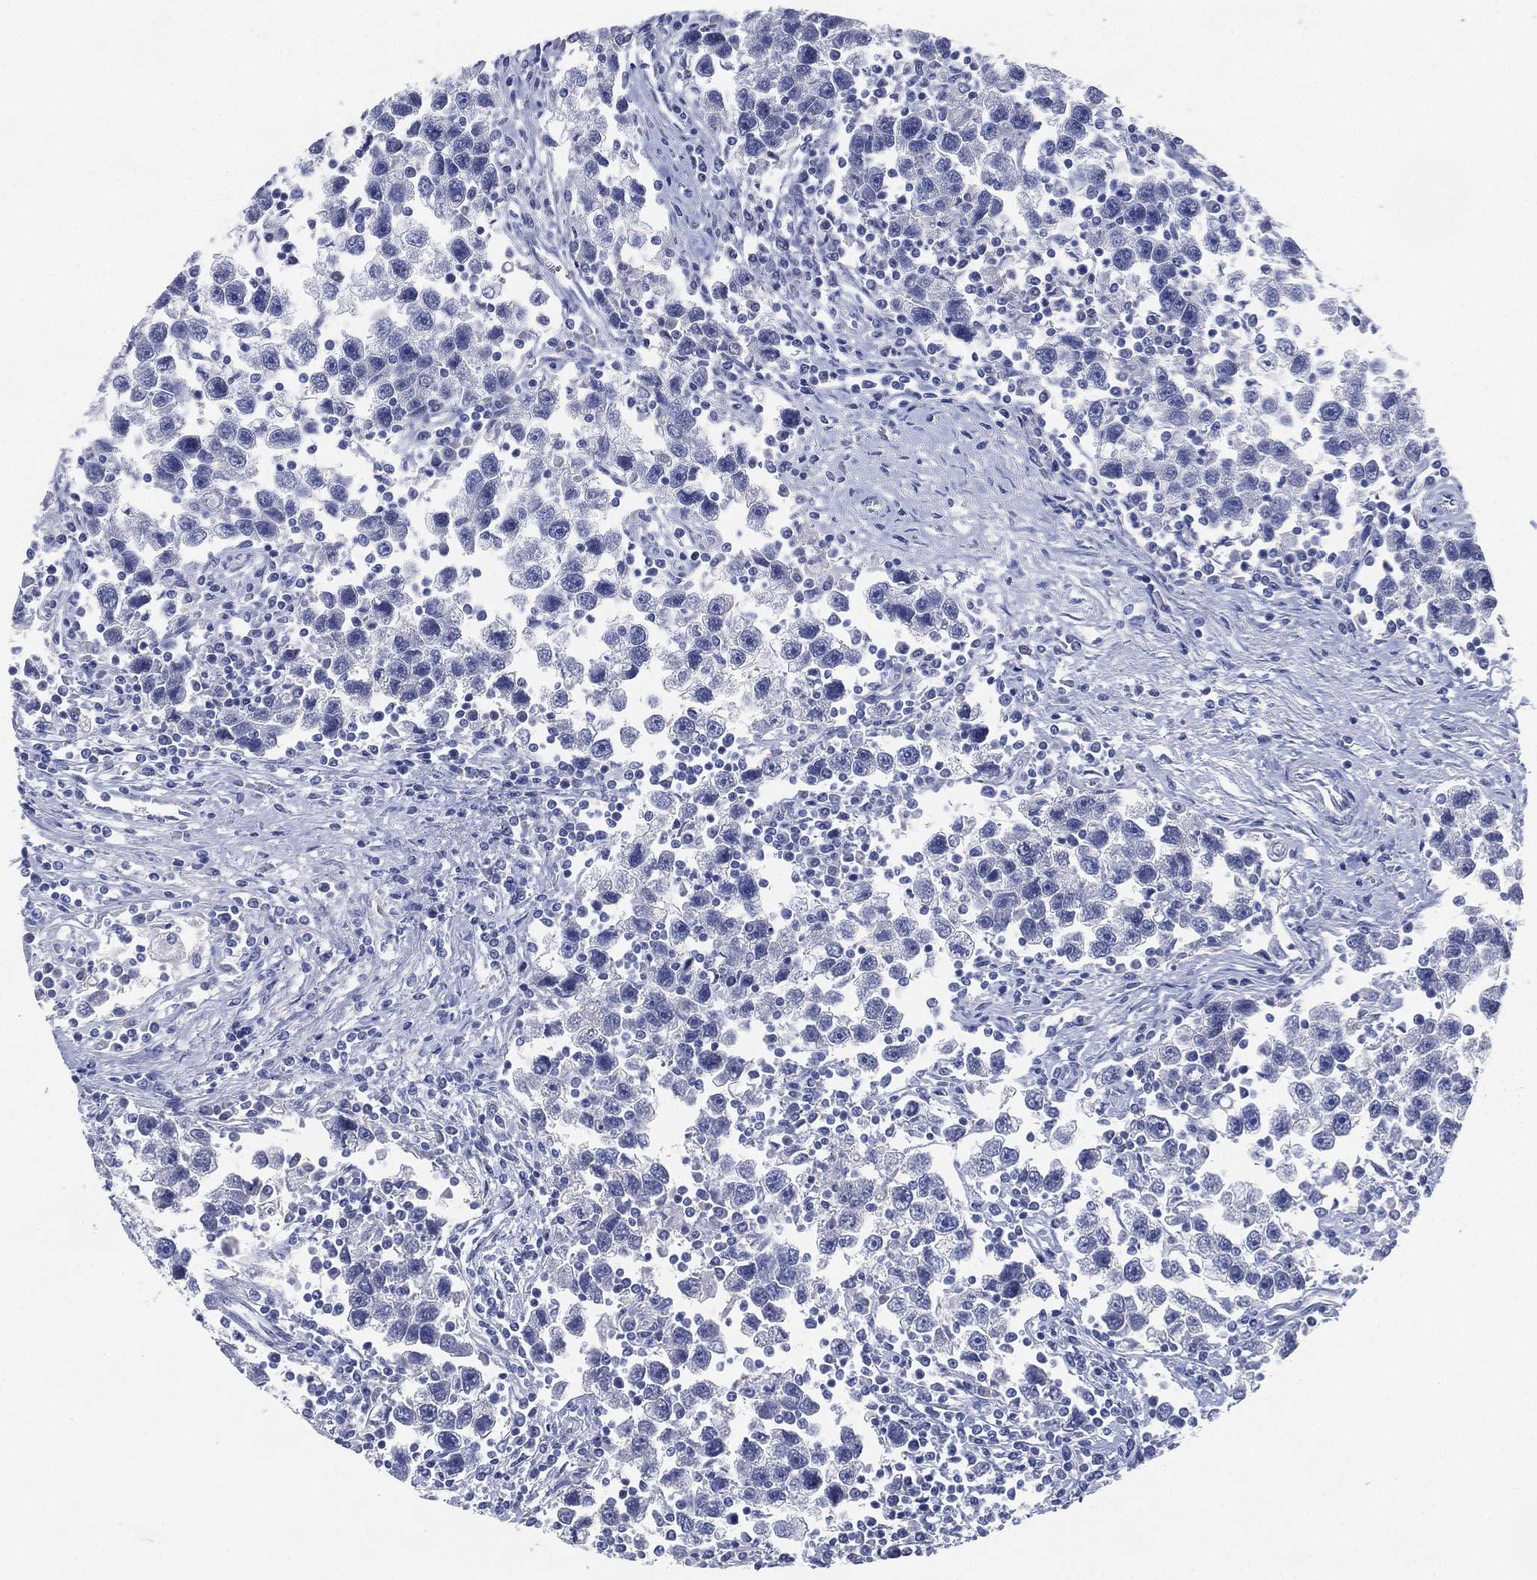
{"staining": {"intensity": "negative", "quantity": "none", "location": "none"}, "tissue": "testis cancer", "cell_type": "Tumor cells", "image_type": "cancer", "snomed": [{"axis": "morphology", "description": "Seminoma, NOS"}, {"axis": "topography", "description": "Testis"}], "caption": "Testis cancer stained for a protein using immunohistochemistry (IHC) exhibits no expression tumor cells.", "gene": "IYD", "patient": {"sex": "male", "age": 30}}